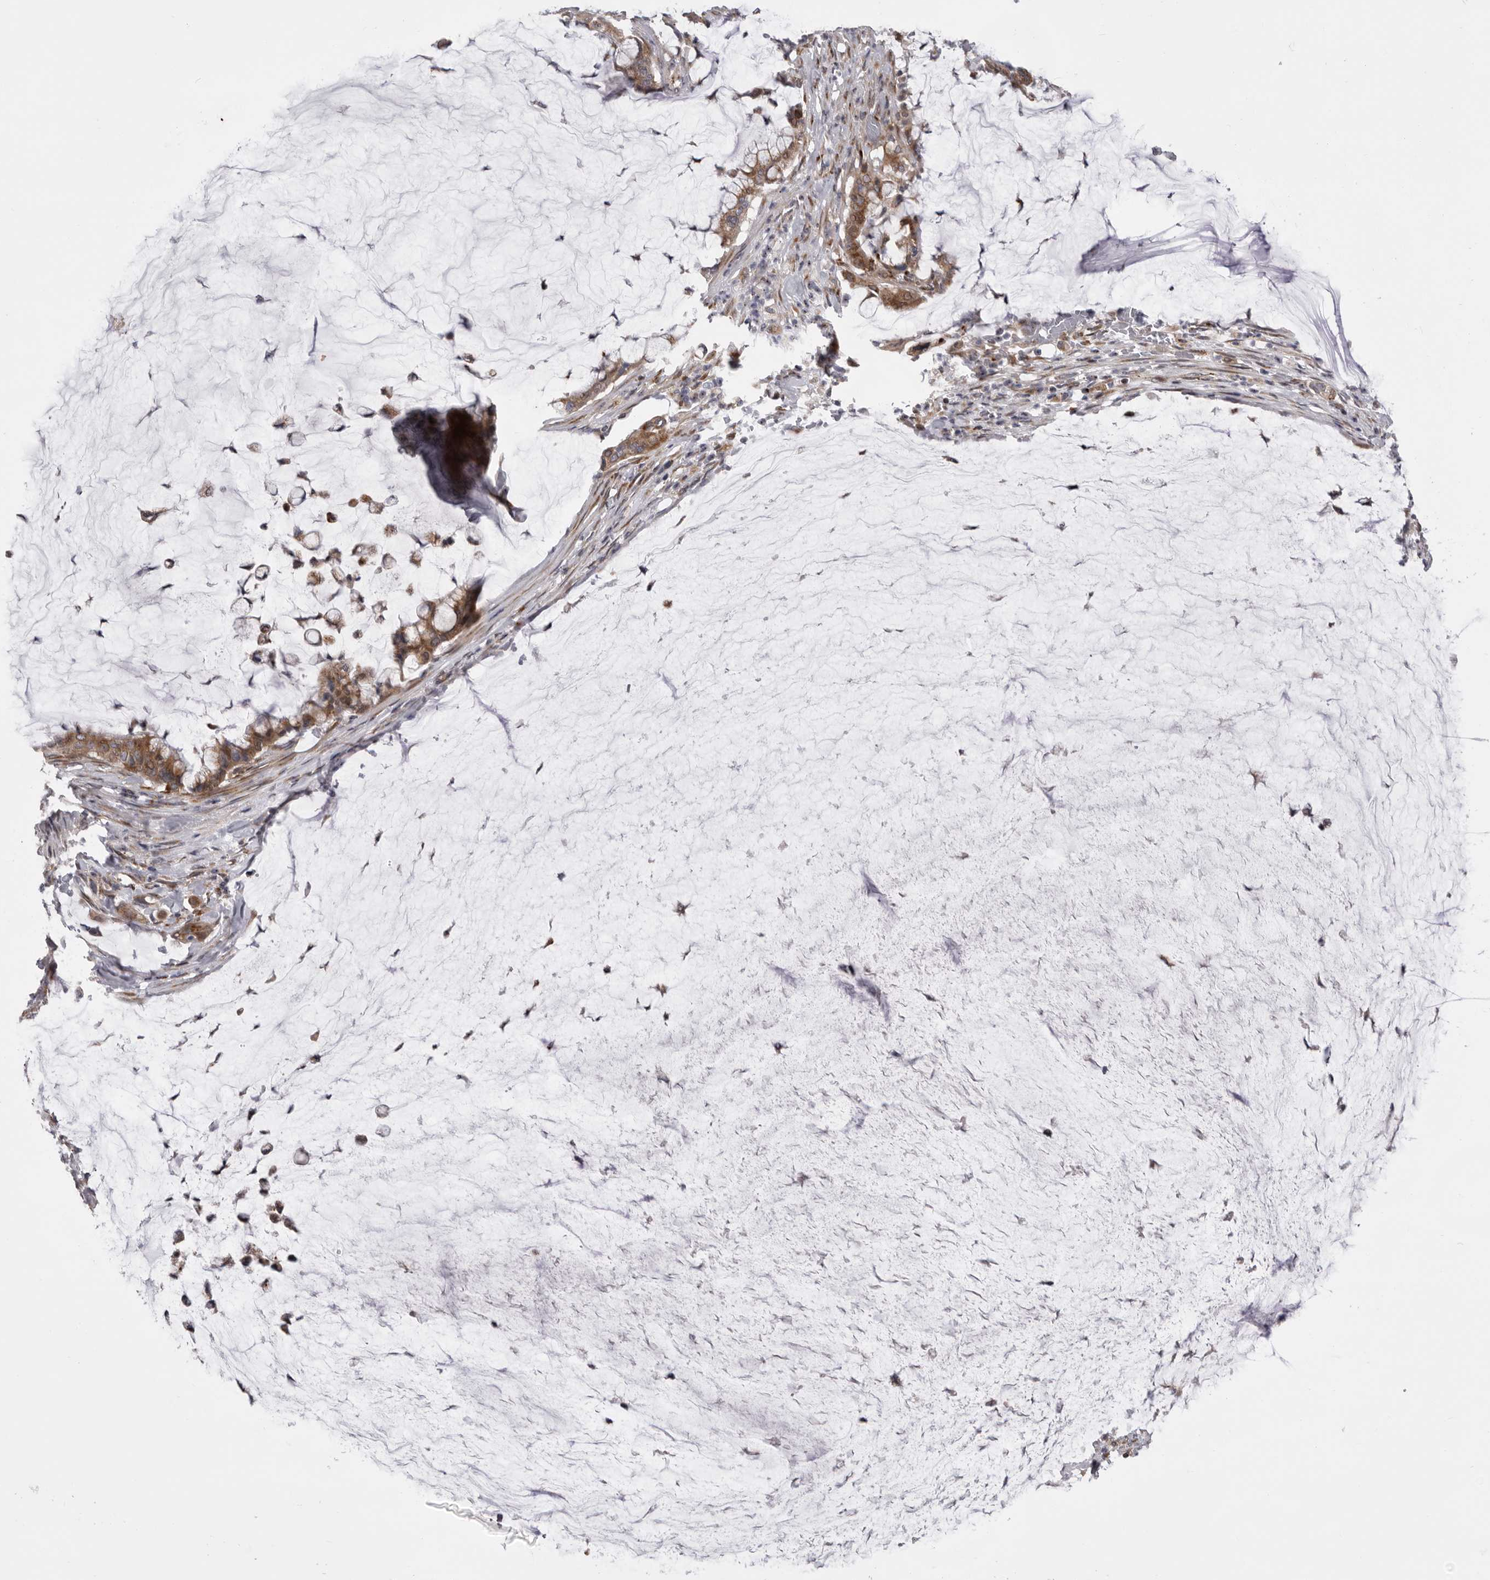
{"staining": {"intensity": "moderate", "quantity": ">75%", "location": "cytoplasmic/membranous"}, "tissue": "pancreatic cancer", "cell_type": "Tumor cells", "image_type": "cancer", "snomed": [{"axis": "morphology", "description": "Adenocarcinoma, NOS"}, {"axis": "topography", "description": "Pancreas"}], "caption": "Tumor cells demonstrate medium levels of moderate cytoplasmic/membranous expression in about >75% of cells in pancreatic cancer. The protein is shown in brown color, while the nuclei are stained blue.", "gene": "WDR47", "patient": {"sex": "male", "age": 41}}